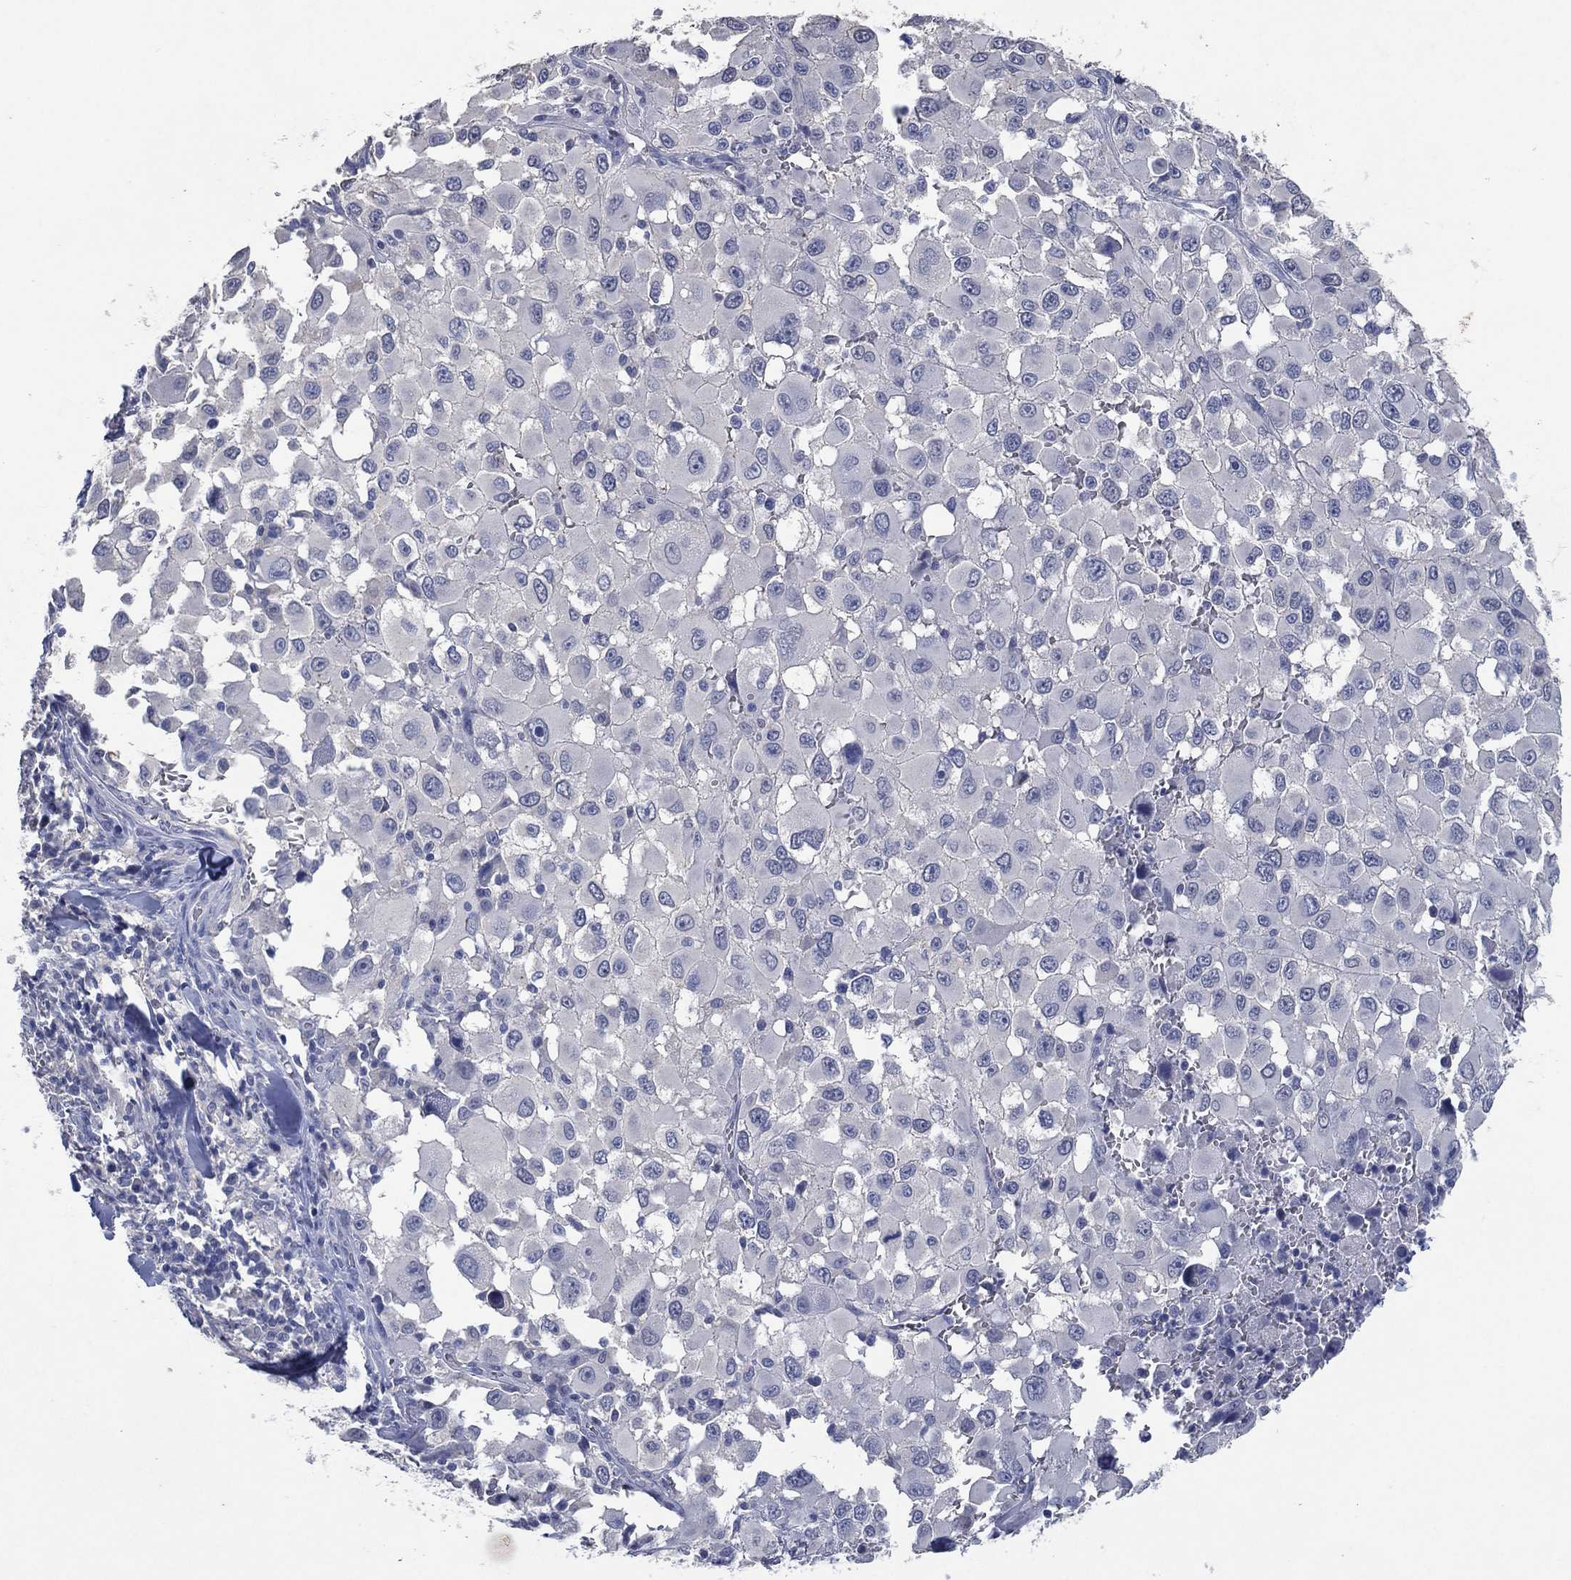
{"staining": {"intensity": "negative", "quantity": "none", "location": "none"}, "tissue": "melanoma", "cell_type": "Tumor cells", "image_type": "cancer", "snomed": [{"axis": "morphology", "description": "Malignant melanoma, Metastatic site"}, {"axis": "topography", "description": "Lymph node"}], "caption": "Photomicrograph shows no protein positivity in tumor cells of melanoma tissue.", "gene": "FSCN2", "patient": {"sex": "male", "age": 50}}